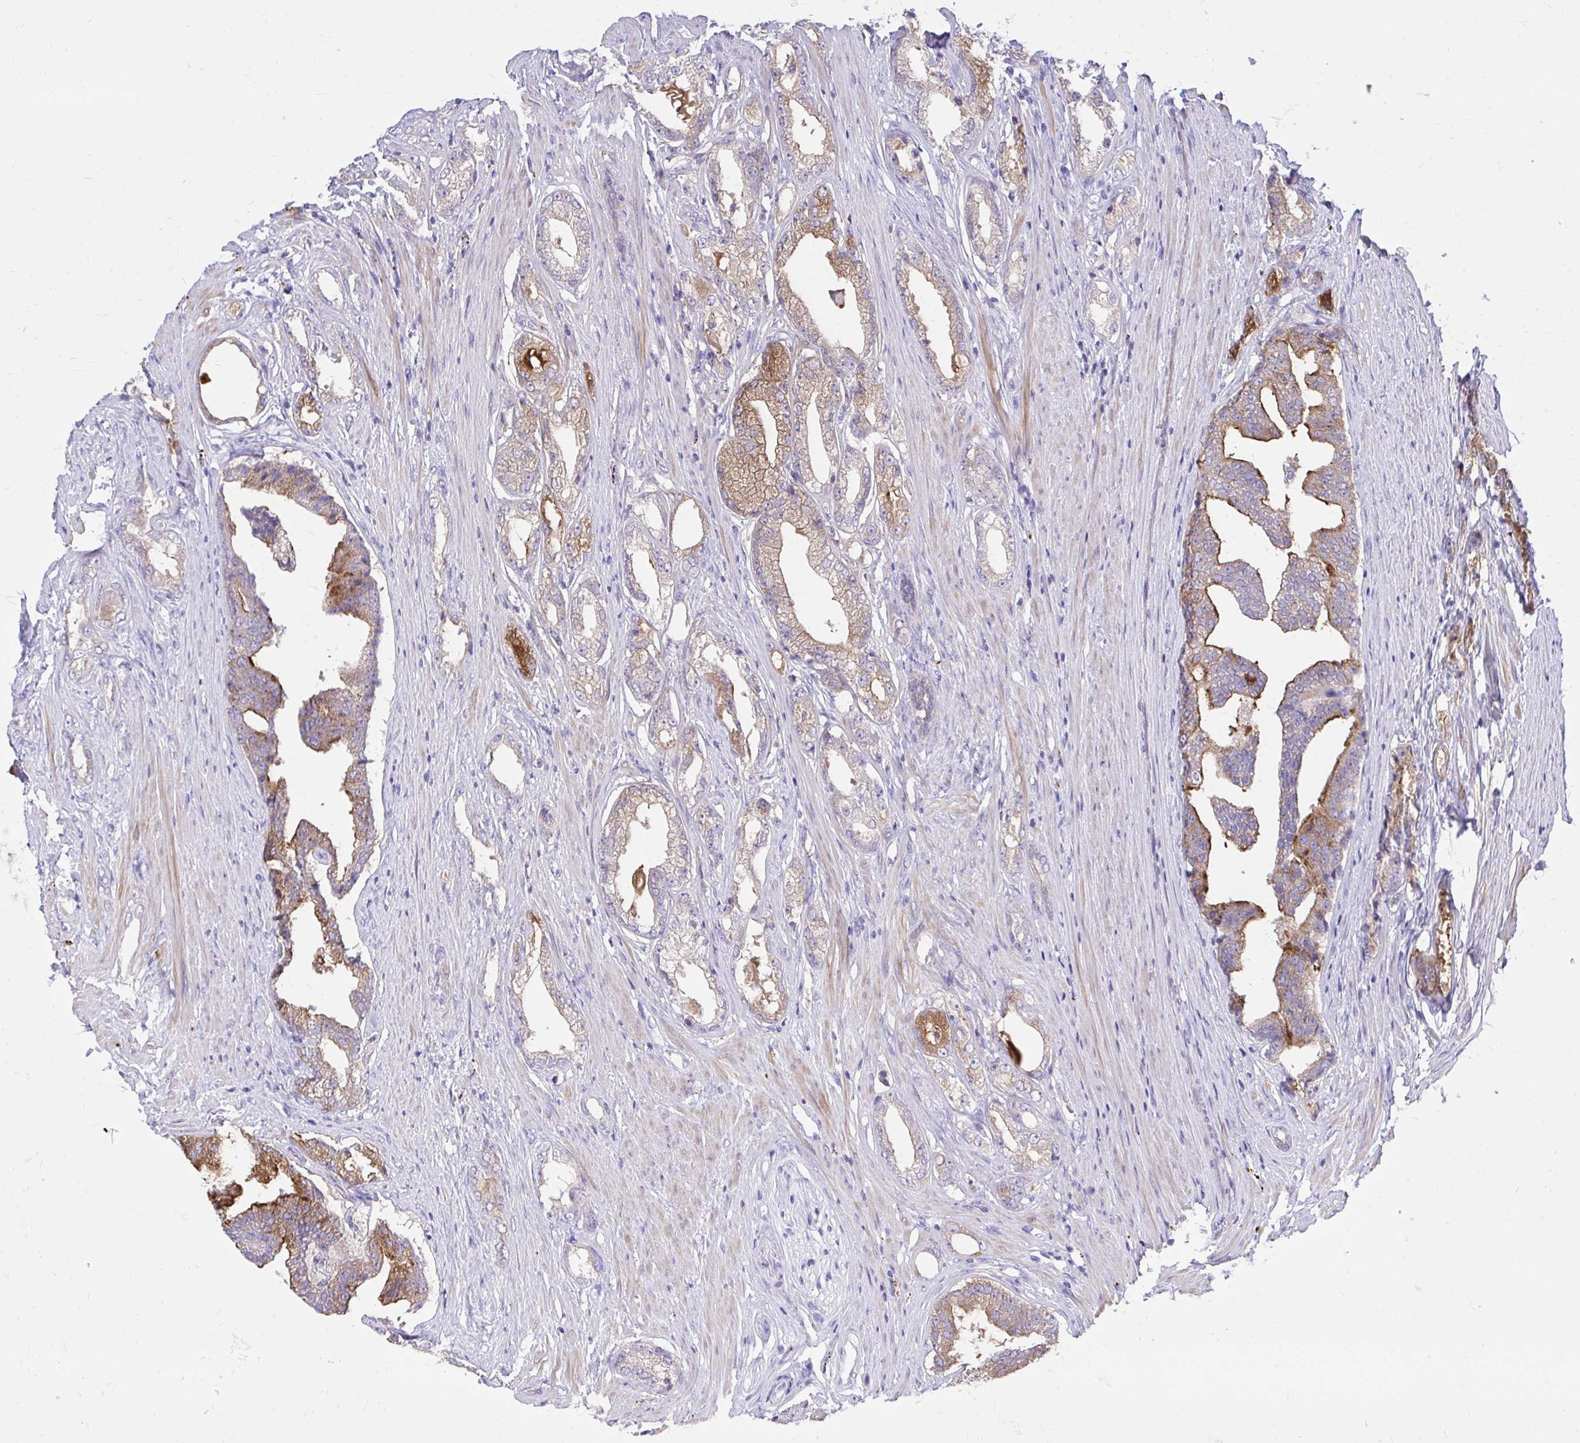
{"staining": {"intensity": "moderate", "quantity": "25%-75%", "location": "cytoplasmic/membranous"}, "tissue": "prostate cancer", "cell_type": "Tumor cells", "image_type": "cancer", "snomed": [{"axis": "morphology", "description": "Adenocarcinoma, Low grade"}, {"axis": "topography", "description": "Prostate"}], "caption": "The micrograph reveals a brown stain indicating the presence of a protein in the cytoplasmic/membranous of tumor cells in adenocarcinoma (low-grade) (prostate). The staining is performed using DAB brown chromogen to label protein expression. The nuclei are counter-stained blue using hematoxylin.", "gene": "TP53I11", "patient": {"sex": "male", "age": 65}}